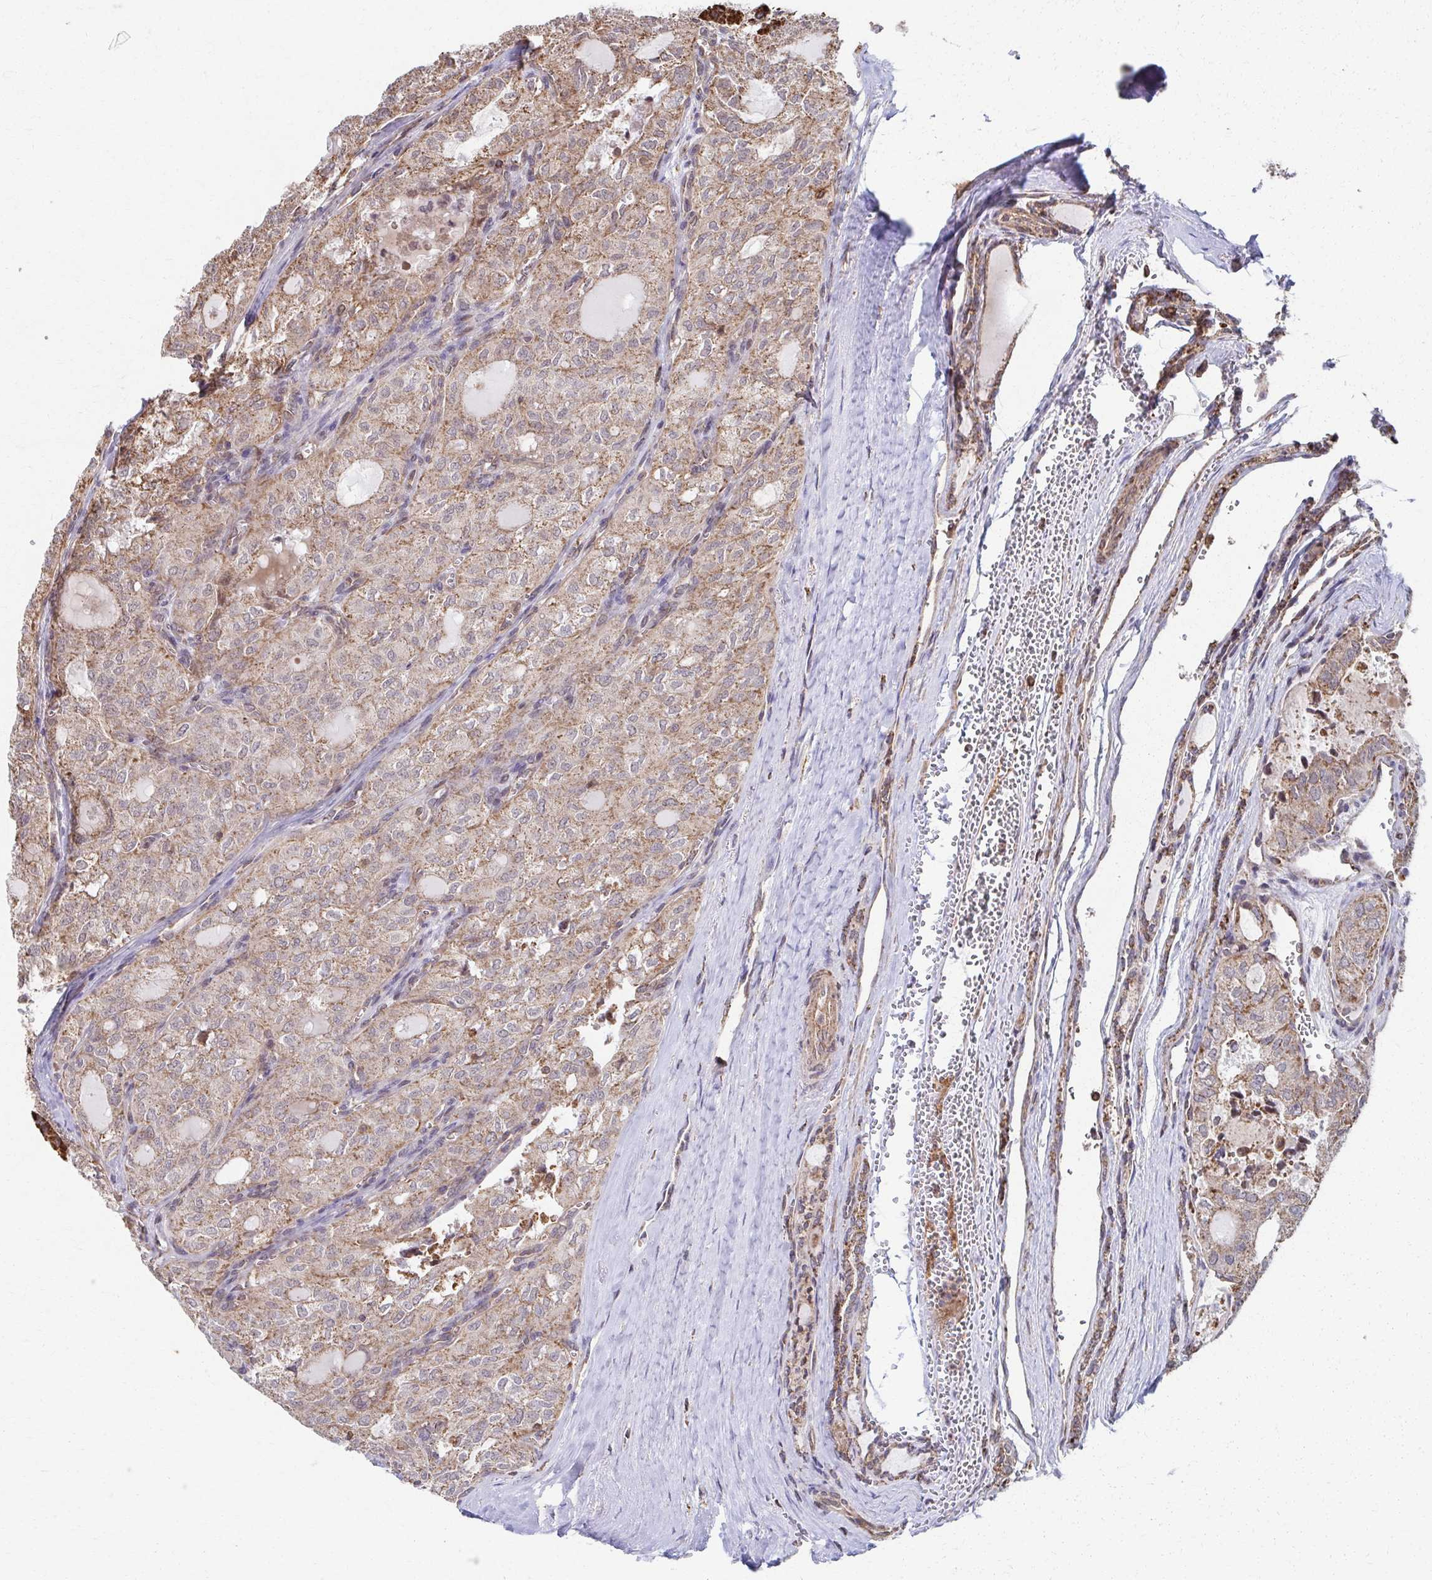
{"staining": {"intensity": "moderate", "quantity": ">75%", "location": "cytoplasmic/membranous"}, "tissue": "thyroid cancer", "cell_type": "Tumor cells", "image_type": "cancer", "snomed": [{"axis": "morphology", "description": "Follicular adenoma carcinoma, NOS"}, {"axis": "topography", "description": "Thyroid gland"}], "caption": "About >75% of tumor cells in thyroid follicular adenoma carcinoma show moderate cytoplasmic/membranous protein staining as visualized by brown immunohistochemical staining.", "gene": "KLHL34", "patient": {"sex": "male", "age": 75}}